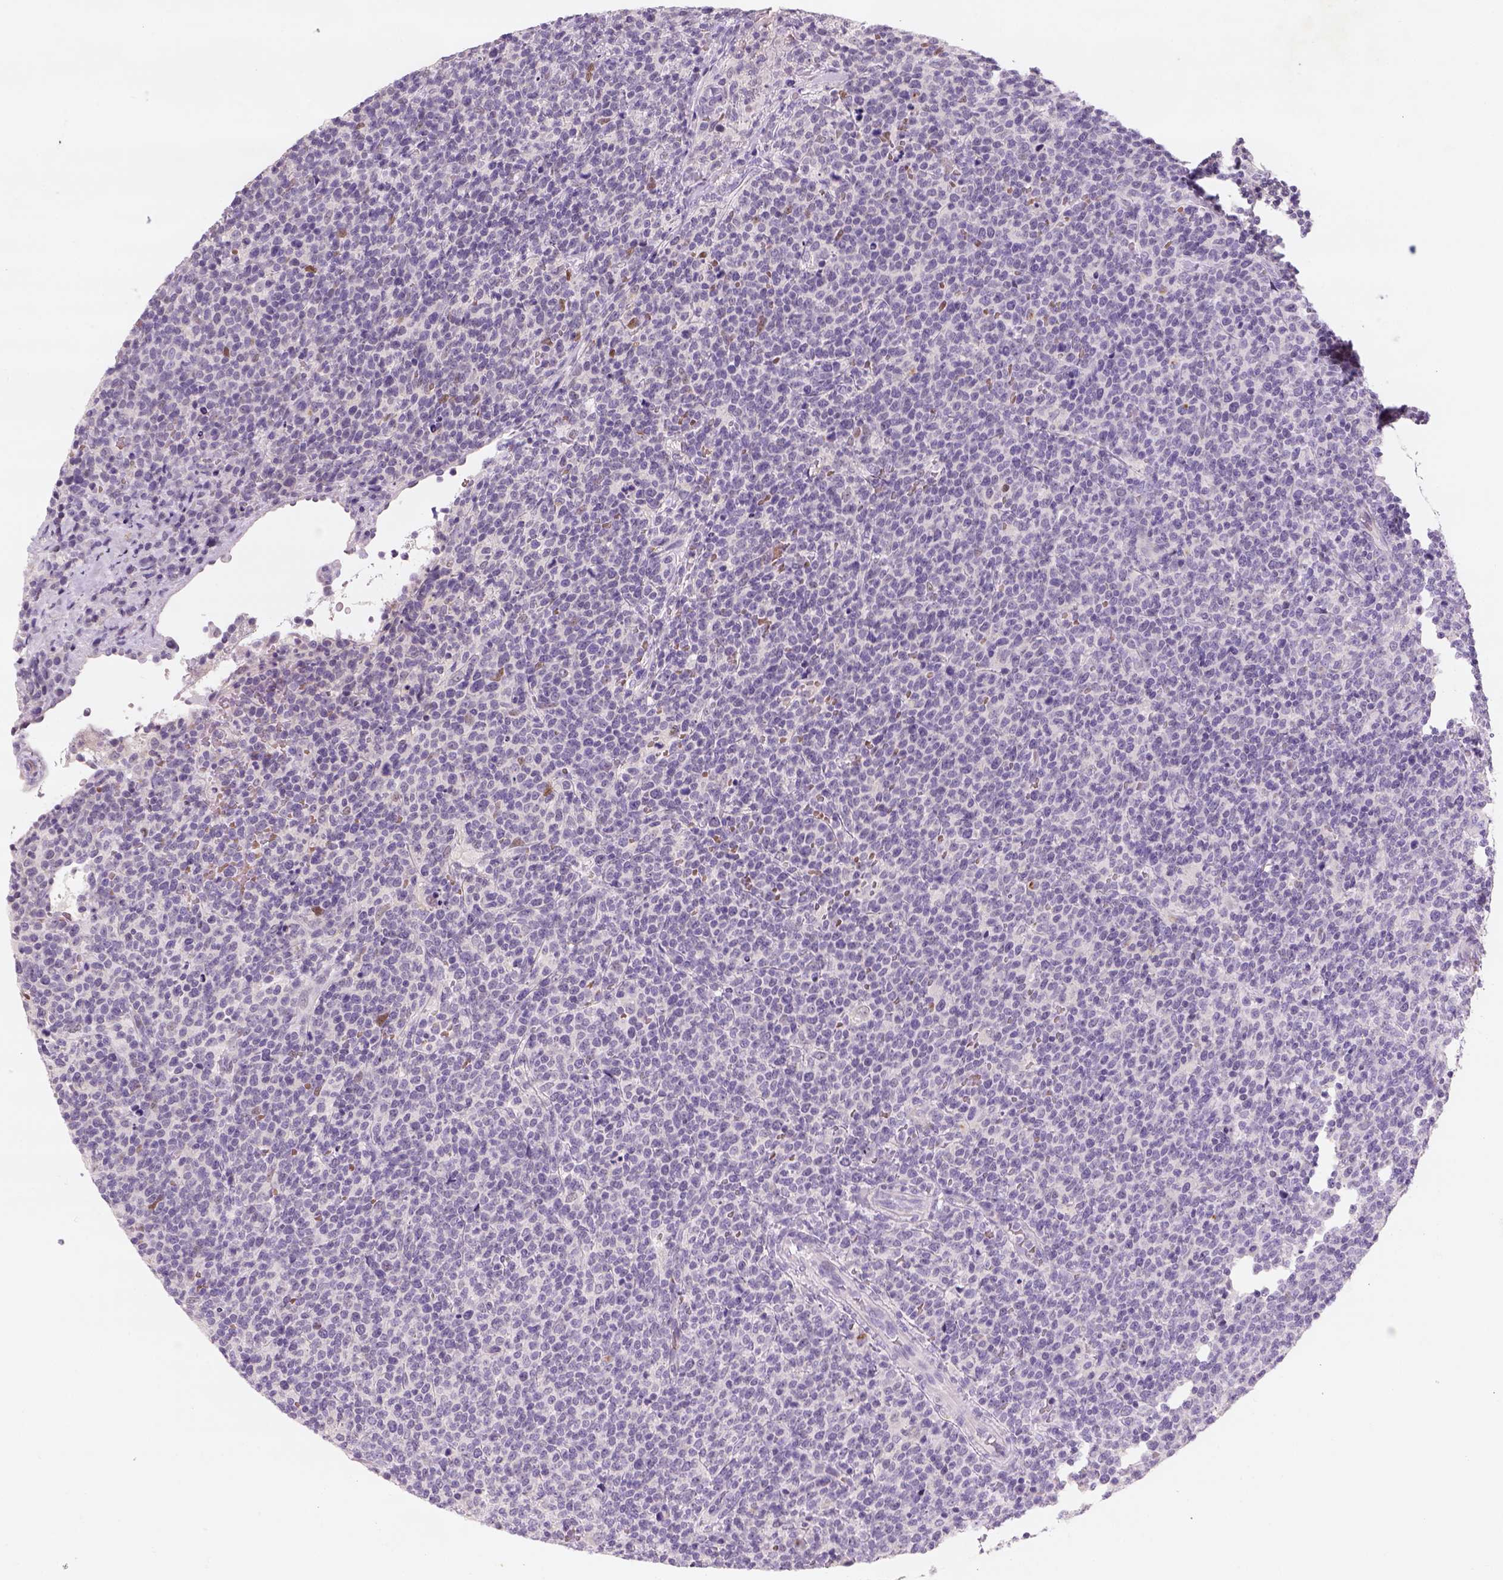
{"staining": {"intensity": "negative", "quantity": "none", "location": "none"}, "tissue": "lymphoma", "cell_type": "Tumor cells", "image_type": "cancer", "snomed": [{"axis": "morphology", "description": "Malignant lymphoma, non-Hodgkin's type, High grade"}, {"axis": "topography", "description": "Lymph node"}], "caption": "Immunohistochemistry micrograph of neoplastic tissue: lymphoma stained with DAB (3,3'-diaminobenzidine) displays no significant protein expression in tumor cells.", "gene": "ZMAT4", "patient": {"sex": "male", "age": 61}}